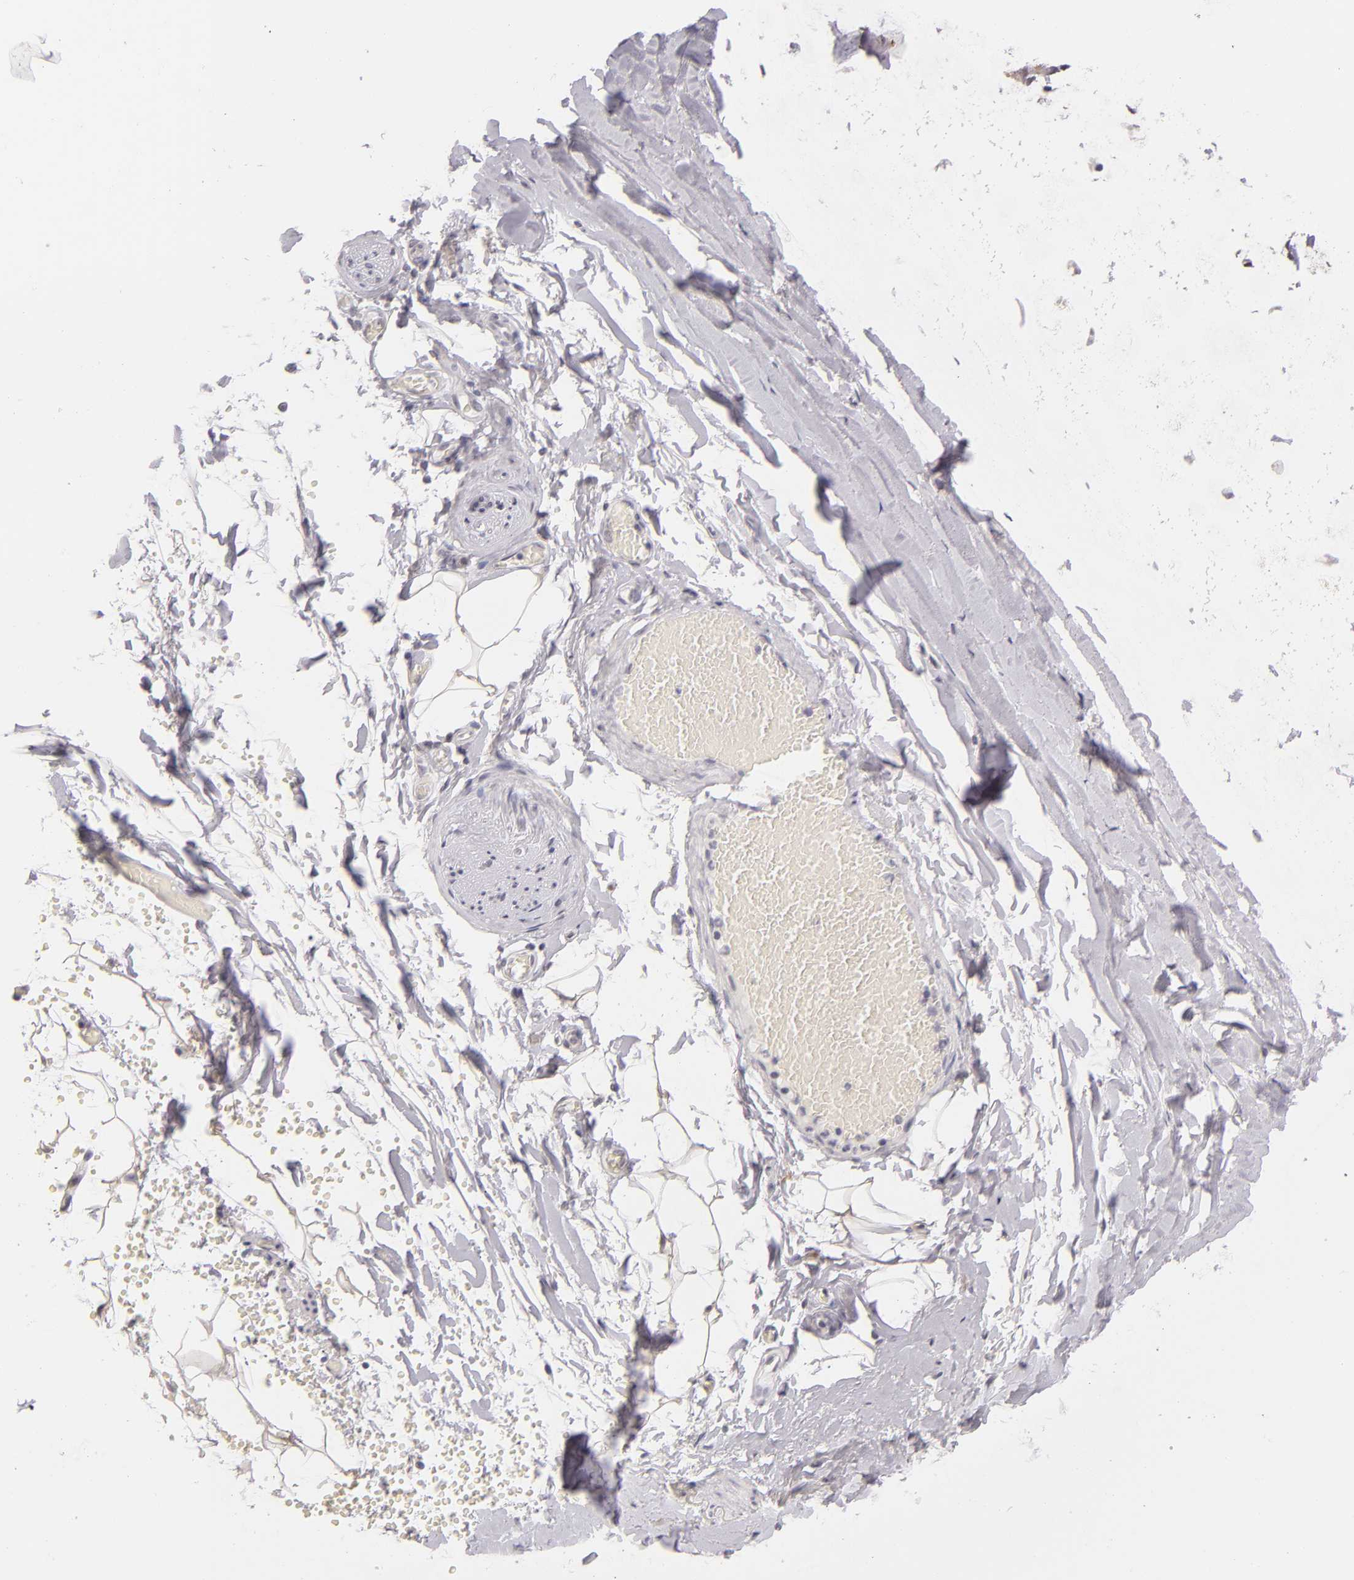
{"staining": {"intensity": "negative", "quantity": "none", "location": "none"}, "tissue": "adipose tissue", "cell_type": "Adipocytes", "image_type": "normal", "snomed": [{"axis": "morphology", "description": "Normal tissue, NOS"}, {"axis": "topography", "description": "Bronchus"}, {"axis": "topography", "description": "Lung"}], "caption": "Immunohistochemical staining of unremarkable adipose tissue displays no significant expression in adipocytes. The staining was performed using DAB to visualize the protein expression in brown, while the nuclei were stained in blue with hematoxylin (Magnification: 20x).", "gene": "CD40", "patient": {"sex": "female", "age": 56}}